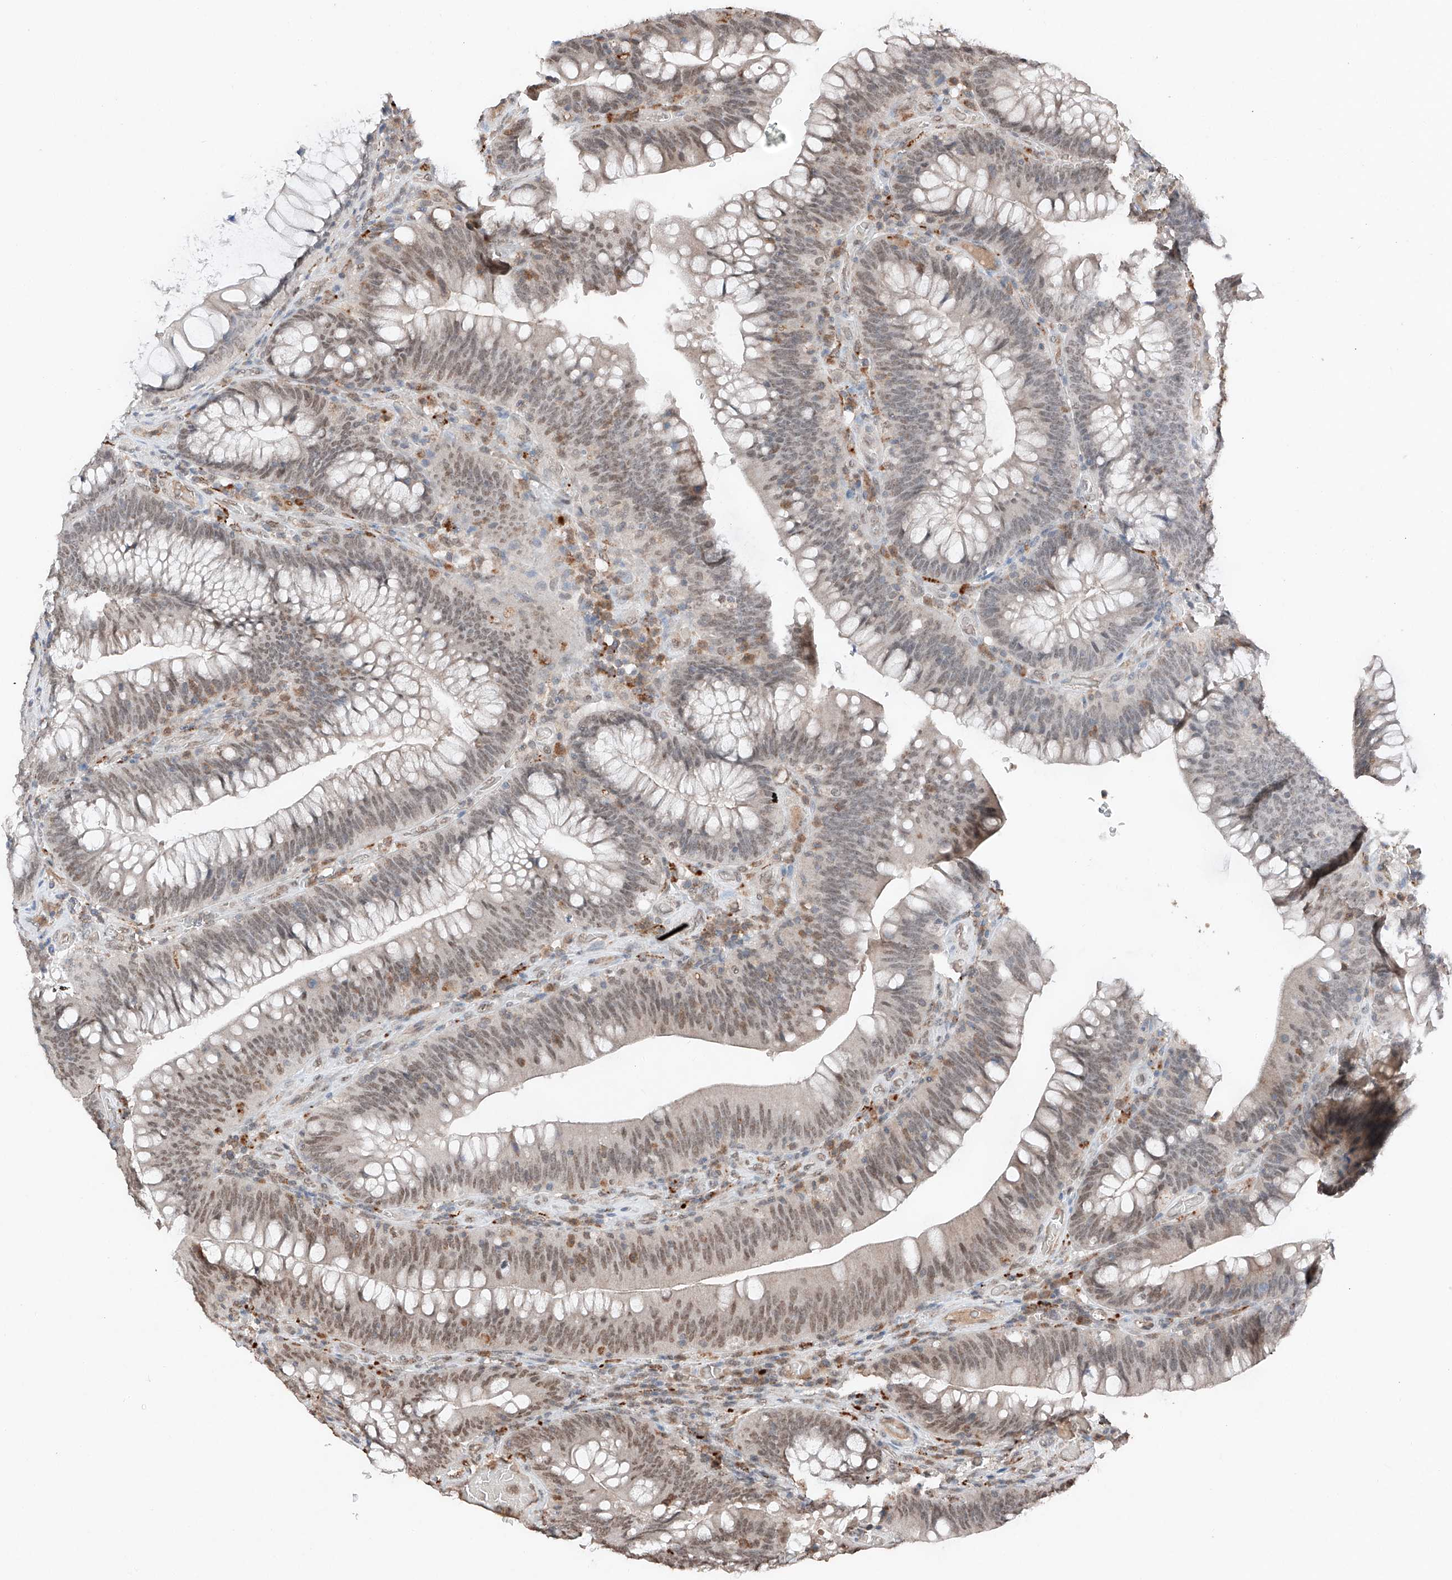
{"staining": {"intensity": "weak", "quantity": ">75%", "location": "nuclear"}, "tissue": "colorectal cancer", "cell_type": "Tumor cells", "image_type": "cancer", "snomed": [{"axis": "morphology", "description": "Normal tissue, NOS"}, {"axis": "topography", "description": "Colon"}], "caption": "Colorectal cancer stained with a protein marker displays weak staining in tumor cells.", "gene": "TBX4", "patient": {"sex": "female", "age": 82}}